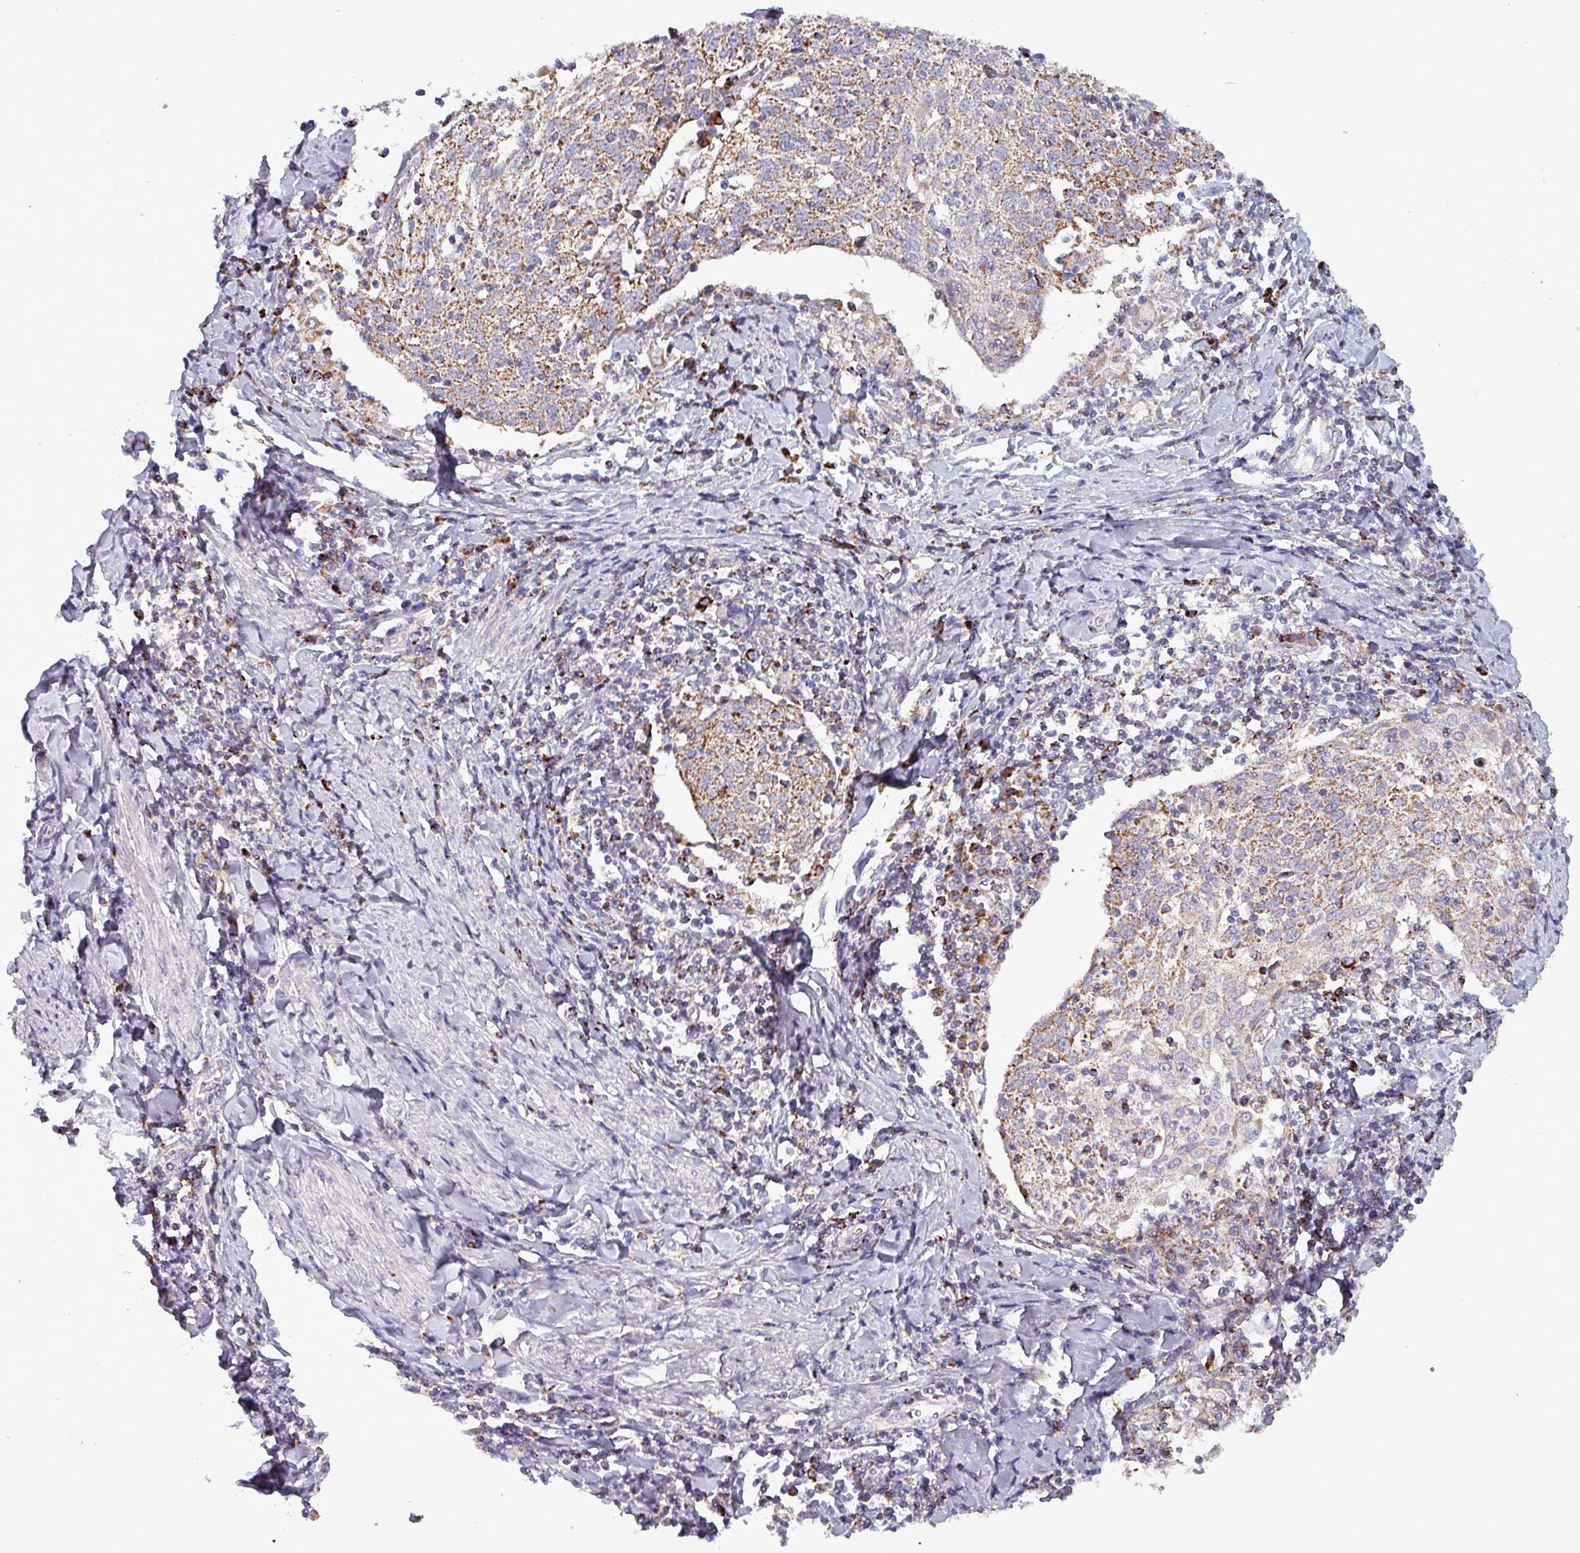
{"staining": {"intensity": "moderate", "quantity": ">75%", "location": "cytoplasmic/membranous"}, "tissue": "cervical cancer", "cell_type": "Tumor cells", "image_type": "cancer", "snomed": [{"axis": "morphology", "description": "Squamous cell carcinoma, NOS"}, {"axis": "topography", "description": "Cervix"}], "caption": "This image shows immunohistochemistry staining of human cervical cancer (squamous cell carcinoma), with medium moderate cytoplasmic/membranous expression in approximately >75% of tumor cells.", "gene": "ZNF322", "patient": {"sex": "female", "age": 52}}